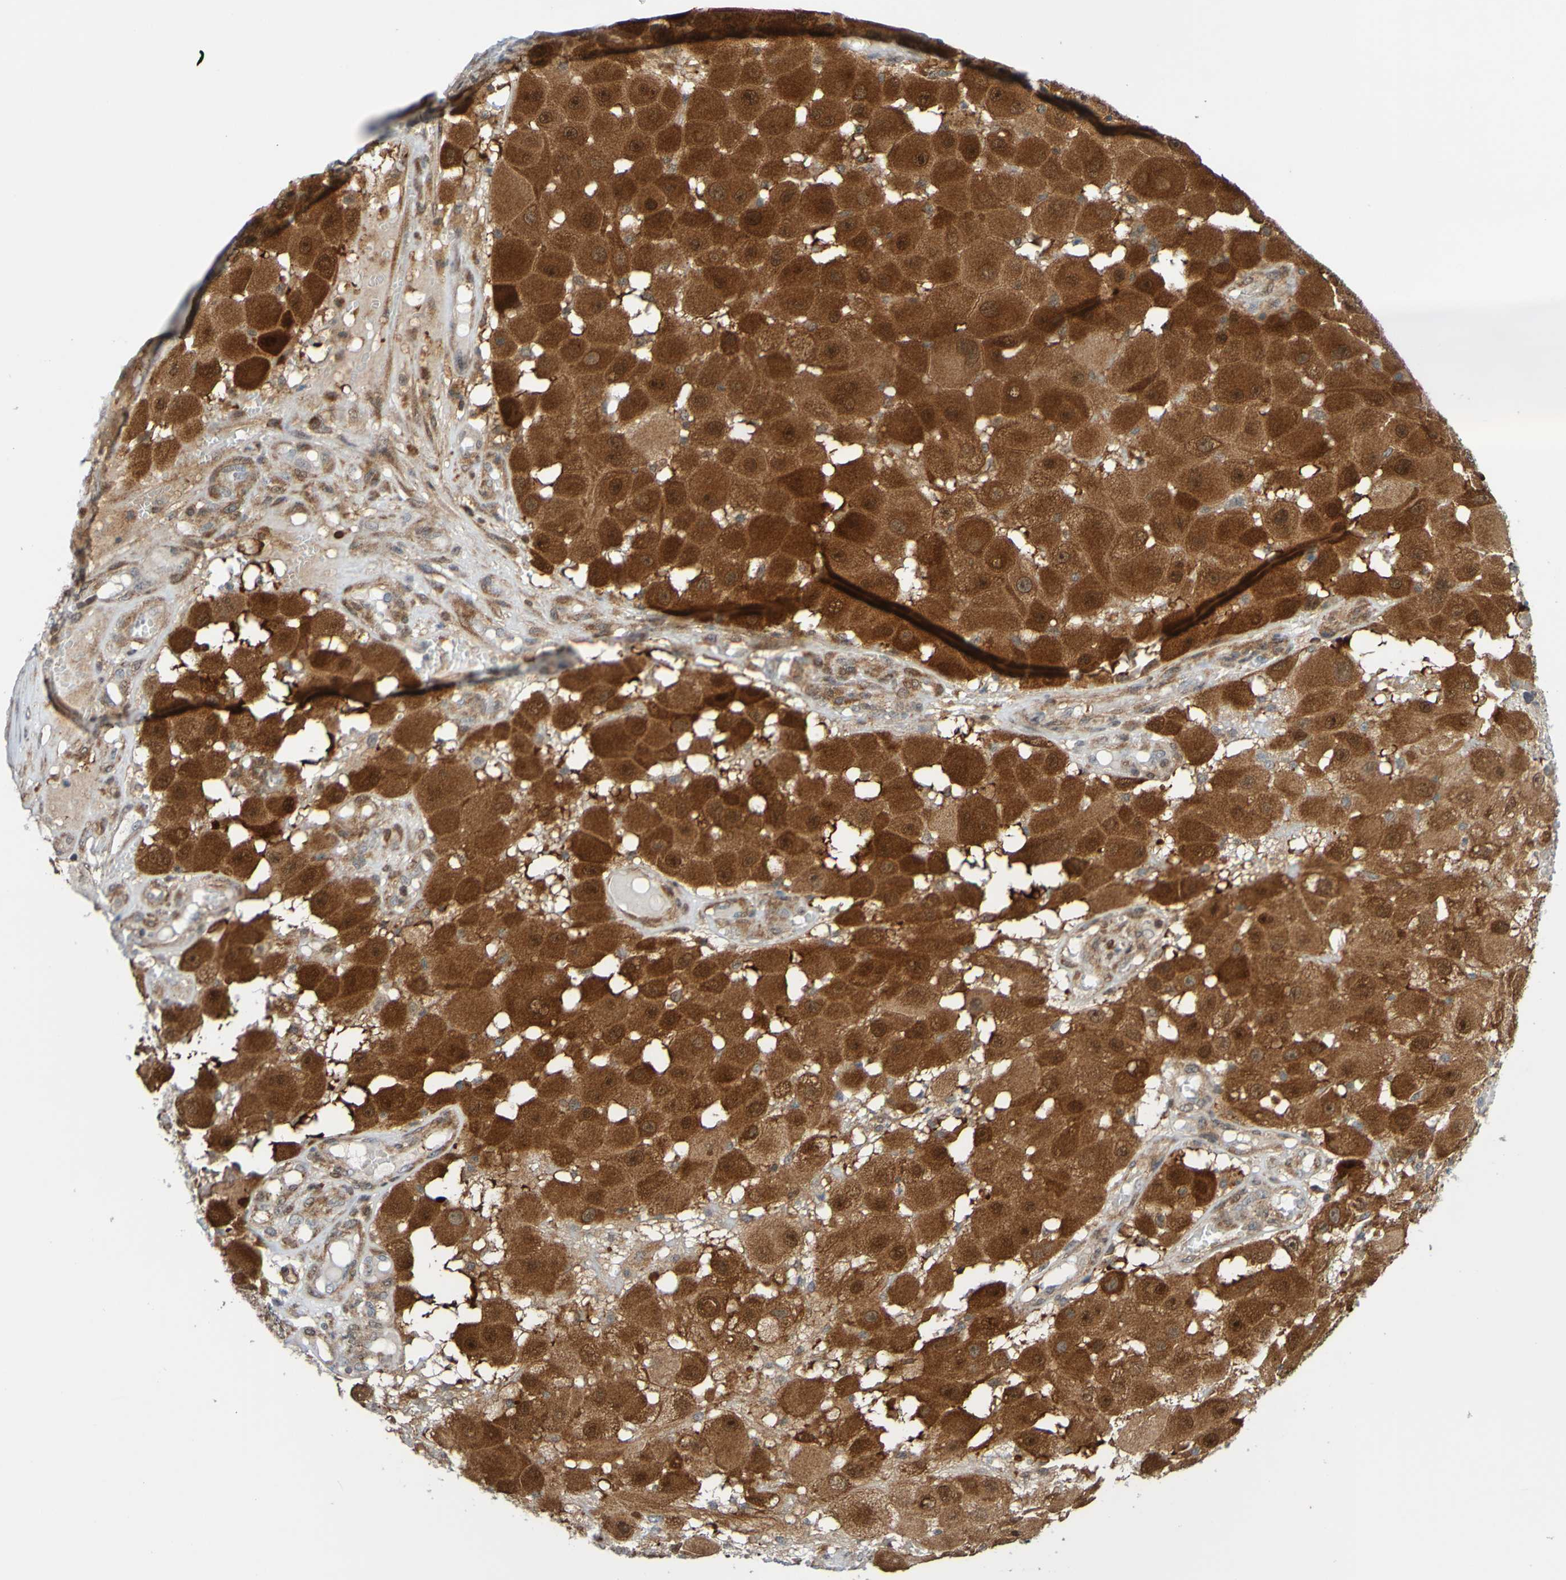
{"staining": {"intensity": "strong", "quantity": ">75%", "location": "cytoplasmic/membranous"}, "tissue": "melanoma", "cell_type": "Tumor cells", "image_type": "cancer", "snomed": [{"axis": "morphology", "description": "Malignant melanoma, NOS"}, {"axis": "topography", "description": "Skin"}], "caption": "IHC of melanoma reveals high levels of strong cytoplasmic/membranous expression in approximately >75% of tumor cells.", "gene": "ATIC", "patient": {"sex": "female", "age": 81}}